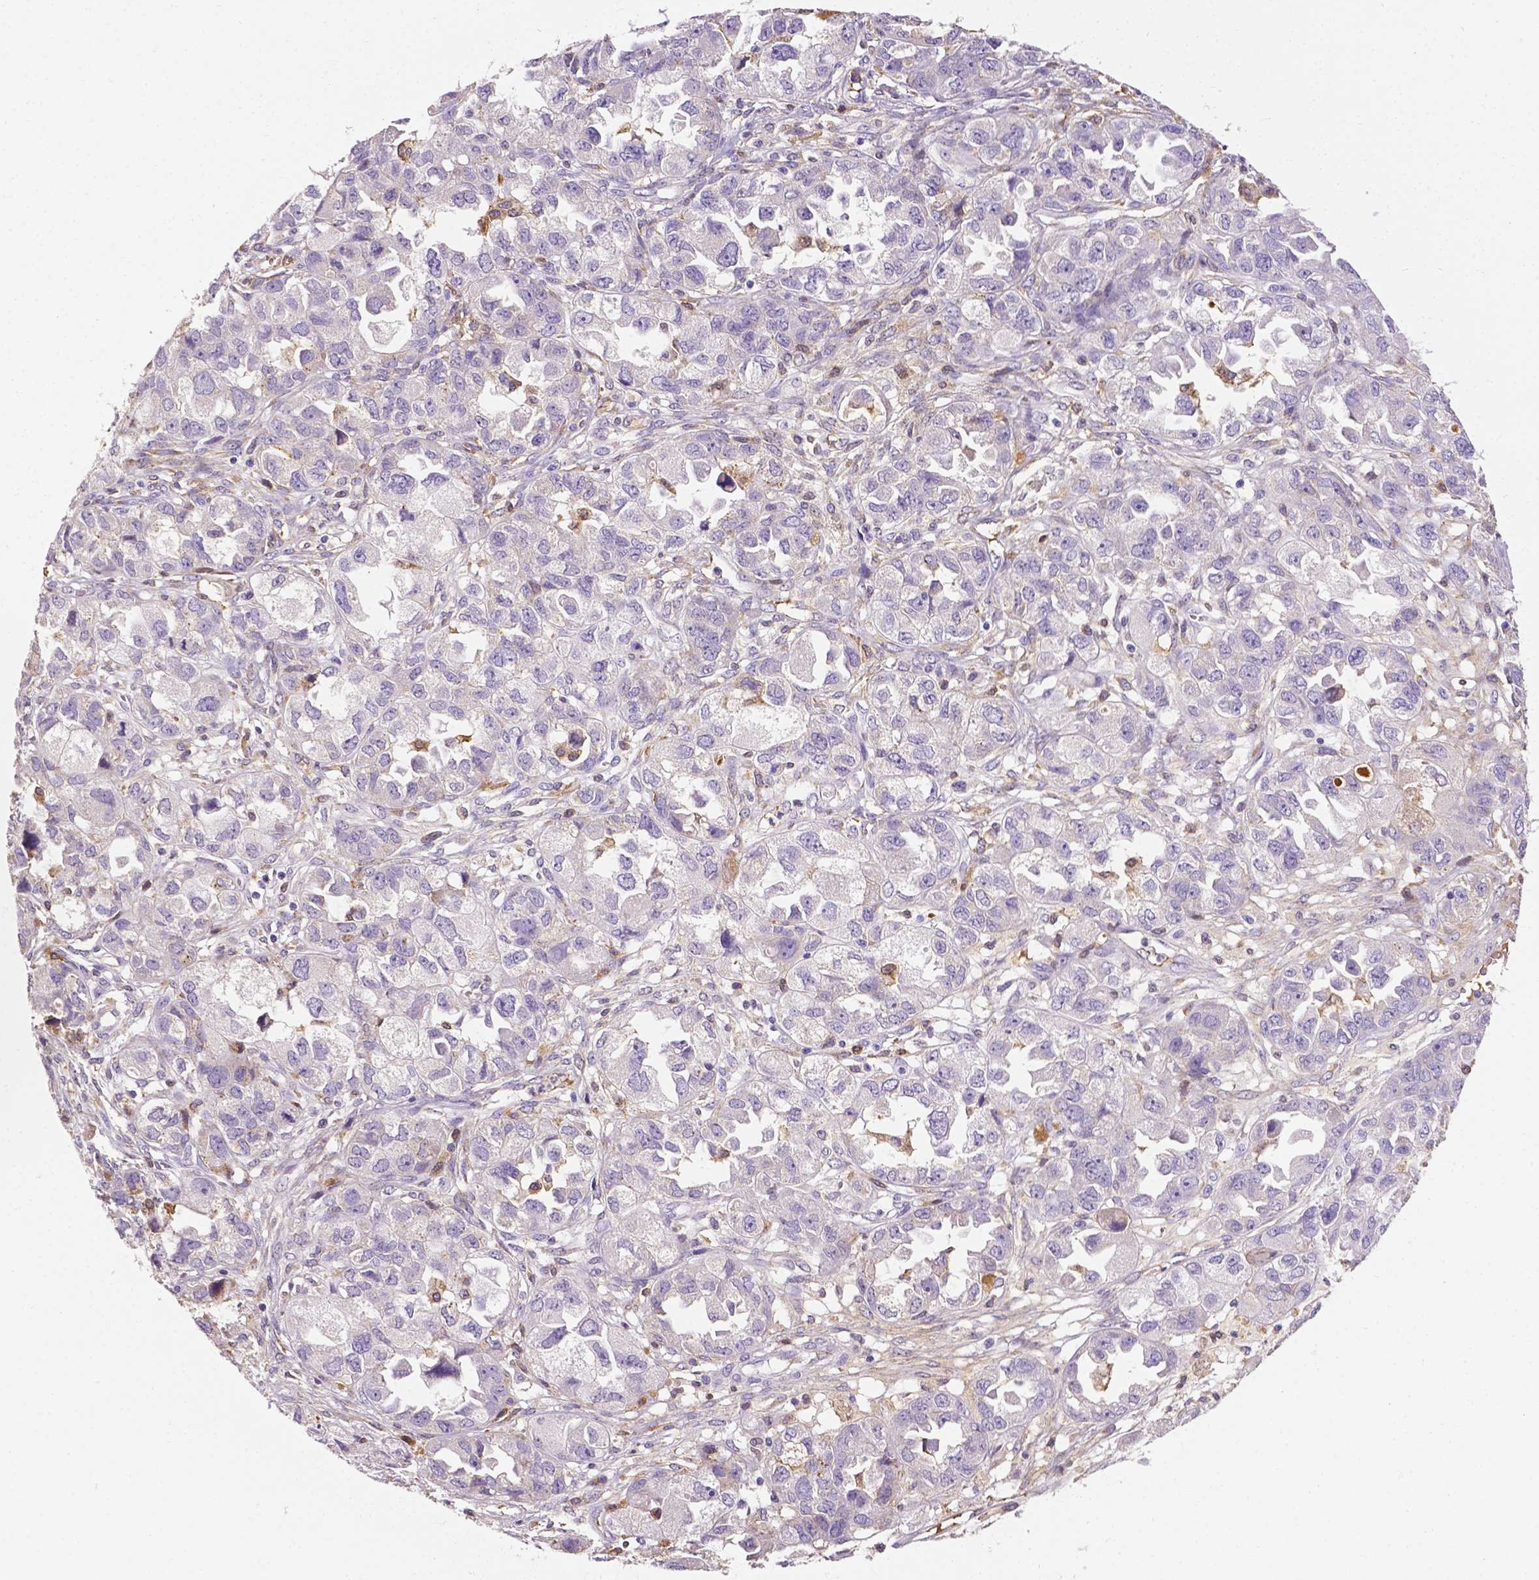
{"staining": {"intensity": "negative", "quantity": "none", "location": "none"}, "tissue": "ovarian cancer", "cell_type": "Tumor cells", "image_type": "cancer", "snomed": [{"axis": "morphology", "description": "Cystadenocarcinoma, serous, NOS"}, {"axis": "topography", "description": "Ovary"}], "caption": "Immunohistochemistry micrograph of ovarian serous cystadenocarcinoma stained for a protein (brown), which reveals no expression in tumor cells.", "gene": "APOE", "patient": {"sex": "female", "age": 84}}